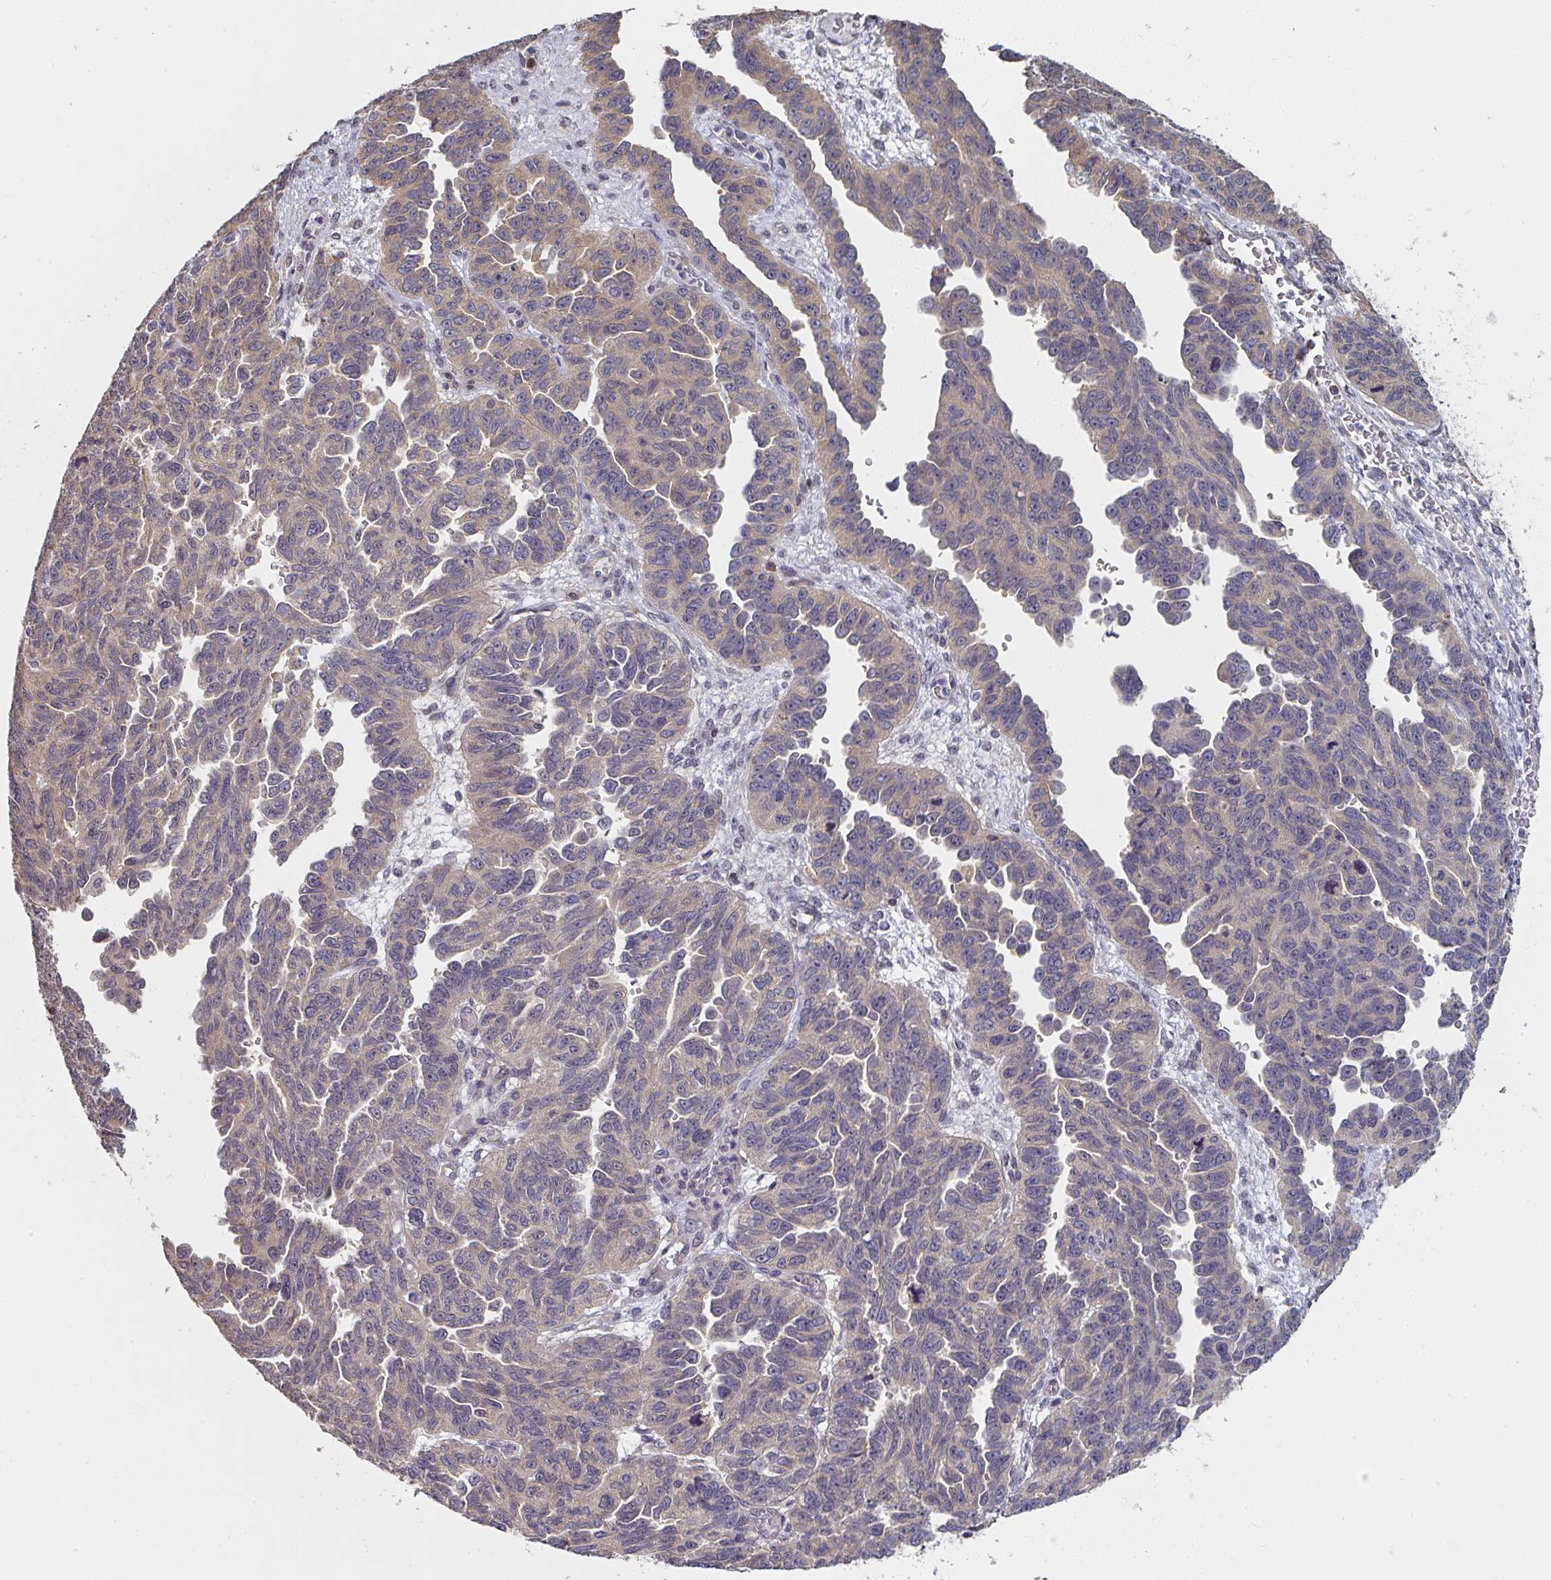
{"staining": {"intensity": "moderate", "quantity": "<25%", "location": "cytoplasmic/membranous"}, "tissue": "ovarian cancer", "cell_type": "Tumor cells", "image_type": "cancer", "snomed": [{"axis": "morphology", "description": "Cystadenocarcinoma, serous, NOS"}, {"axis": "topography", "description": "Ovary"}], "caption": "An immunohistochemistry (IHC) photomicrograph of neoplastic tissue is shown. Protein staining in brown labels moderate cytoplasmic/membranous positivity in ovarian cancer (serous cystadenocarcinoma) within tumor cells. (DAB (3,3'-diaminobenzidine) IHC, brown staining for protein, blue staining for nuclei).", "gene": "RANGRF", "patient": {"sex": "female", "age": 64}}